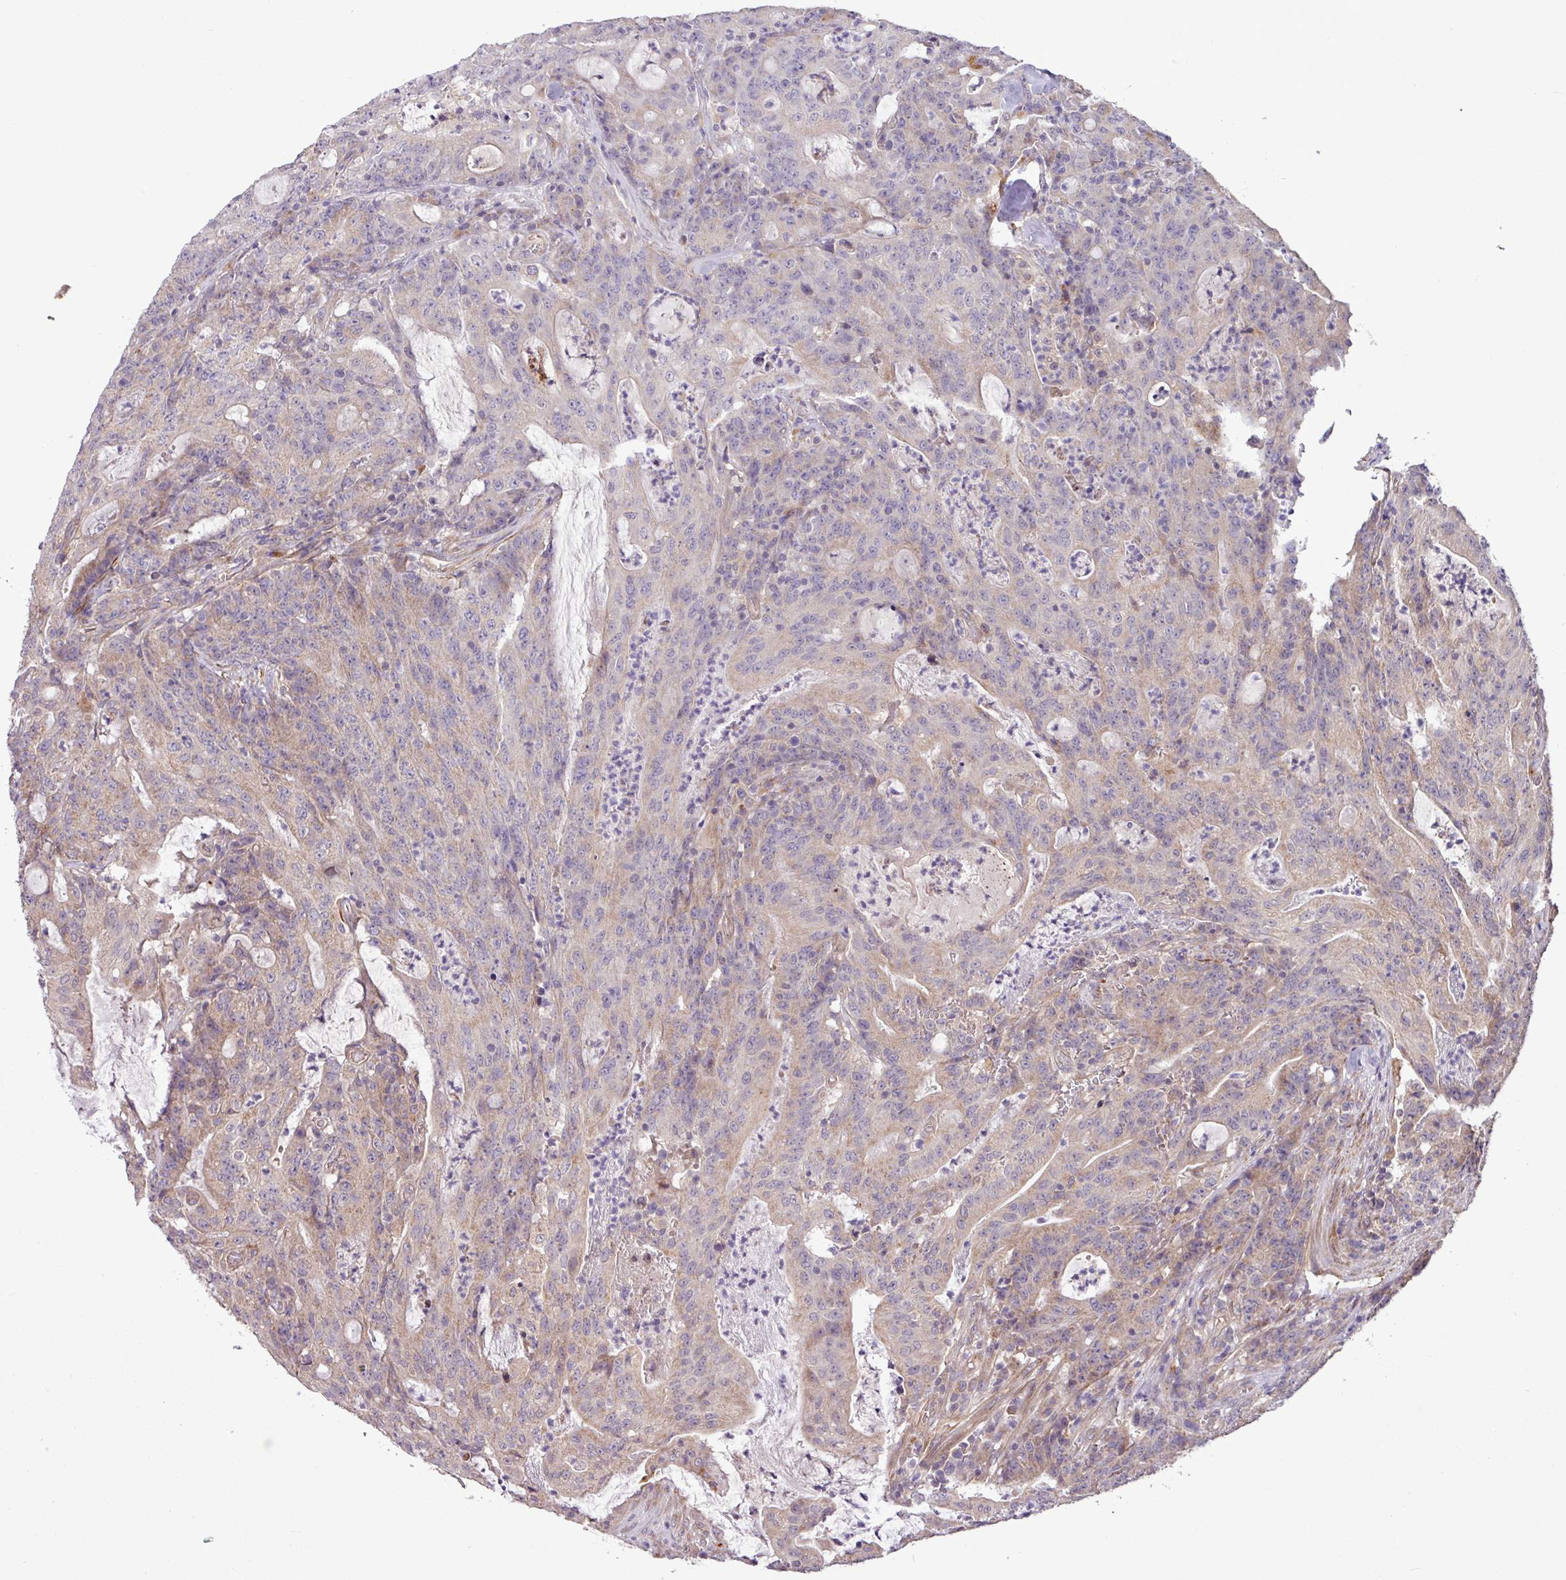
{"staining": {"intensity": "weak", "quantity": "25%-75%", "location": "cytoplasmic/membranous"}, "tissue": "colorectal cancer", "cell_type": "Tumor cells", "image_type": "cancer", "snomed": [{"axis": "morphology", "description": "Adenocarcinoma, NOS"}, {"axis": "topography", "description": "Colon"}], "caption": "An immunohistochemistry (IHC) image of neoplastic tissue is shown. Protein staining in brown highlights weak cytoplasmic/membranous positivity in colorectal cancer within tumor cells.", "gene": "XIAP", "patient": {"sex": "male", "age": 83}}